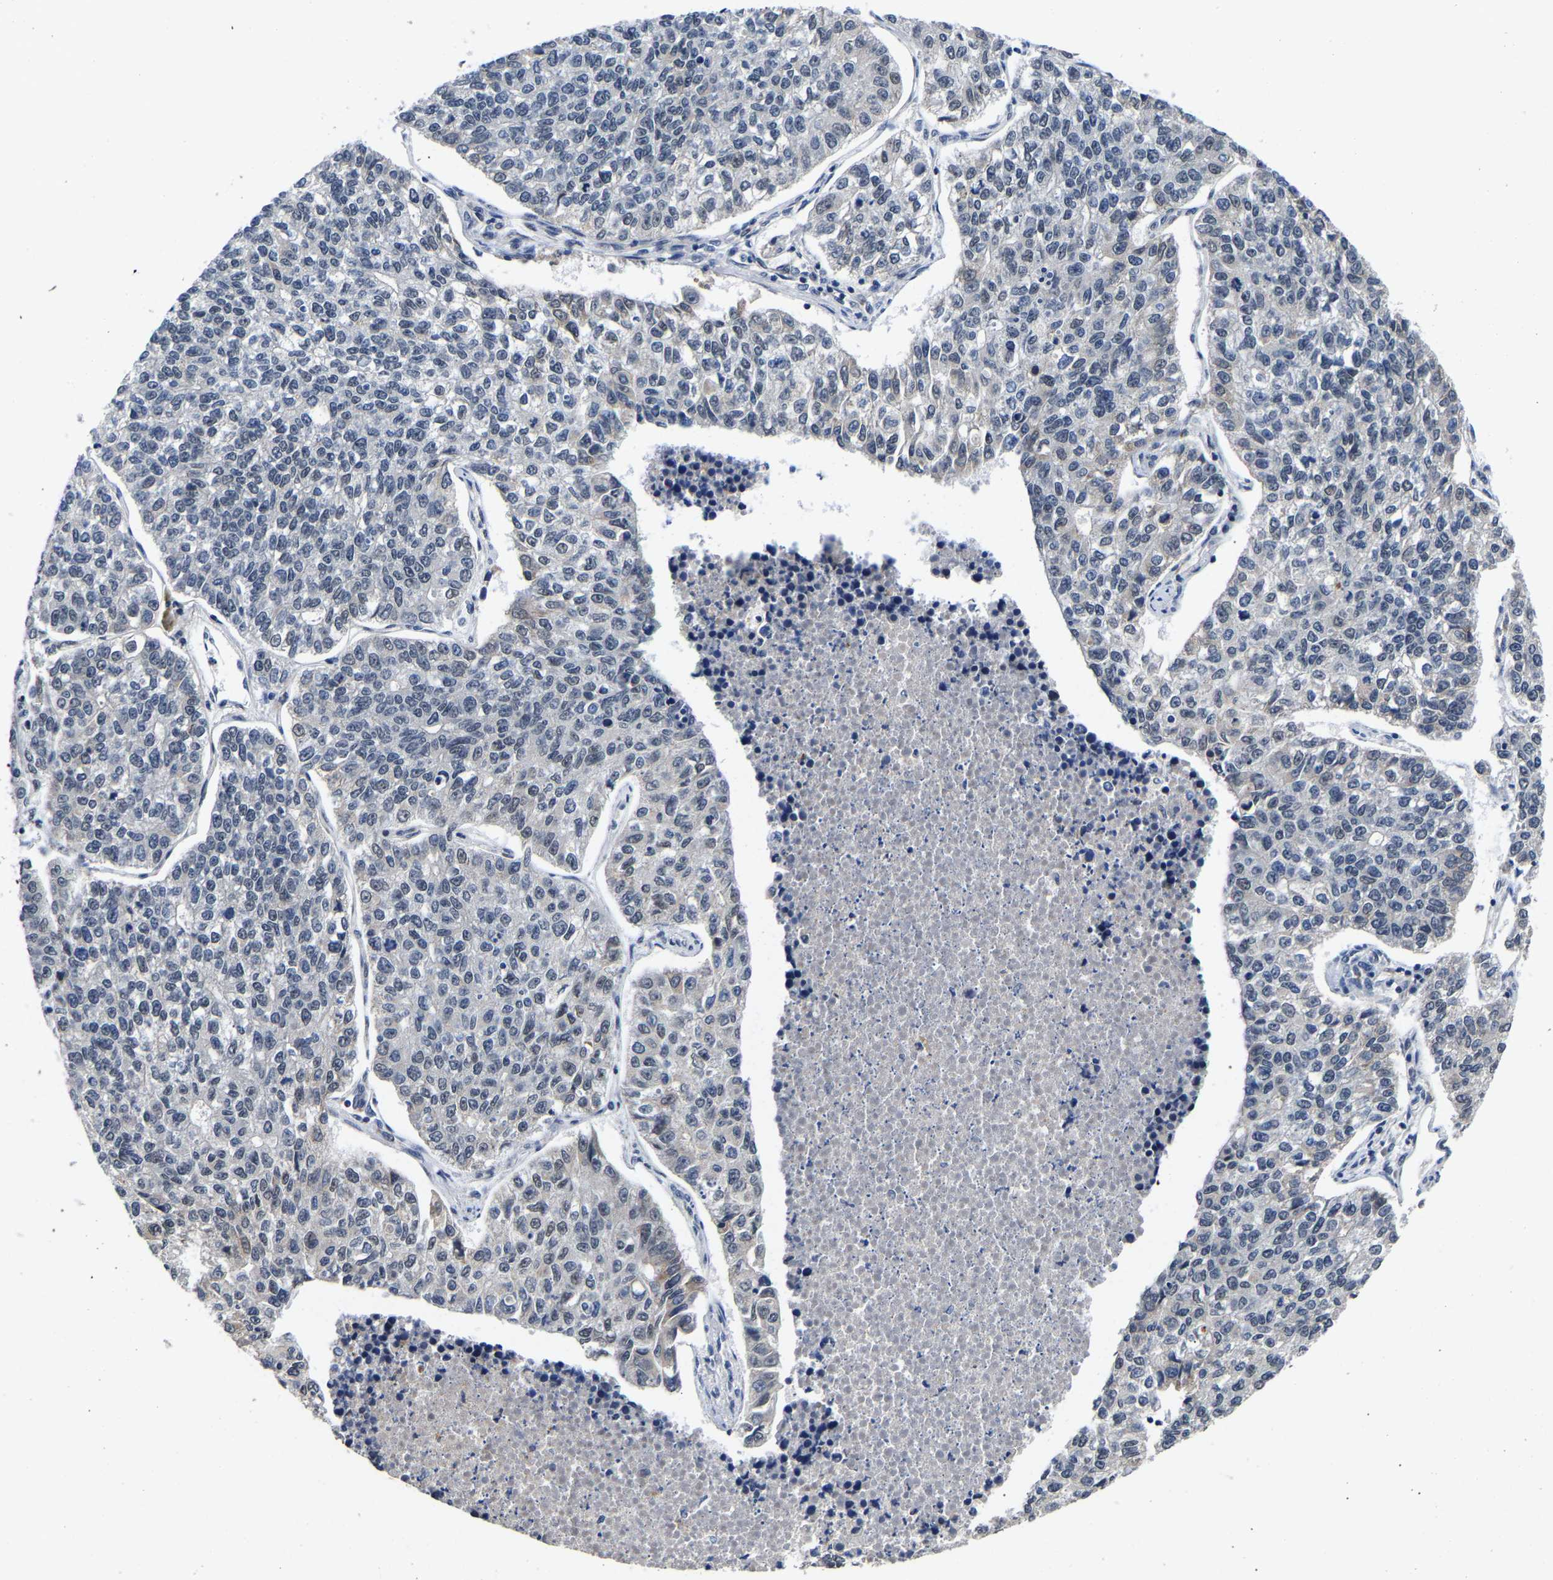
{"staining": {"intensity": "negative", "quantity": "none", "location": "none"}, "tissue": "lung cancer", "cell_type": "Tumor cells", "image_type": "cancer", "snomed": [{"axis": "morphology", "description": "Adenocarcinoma, NOS"}, {"axis": "topography", "description": "Lung"}], "caption": "A micrograph of human lung cancer (adenocarcinoma) is negative for staining in tumor cells.", "gene": "METTL16", "patient": {"sex": "male", "age": 49}}